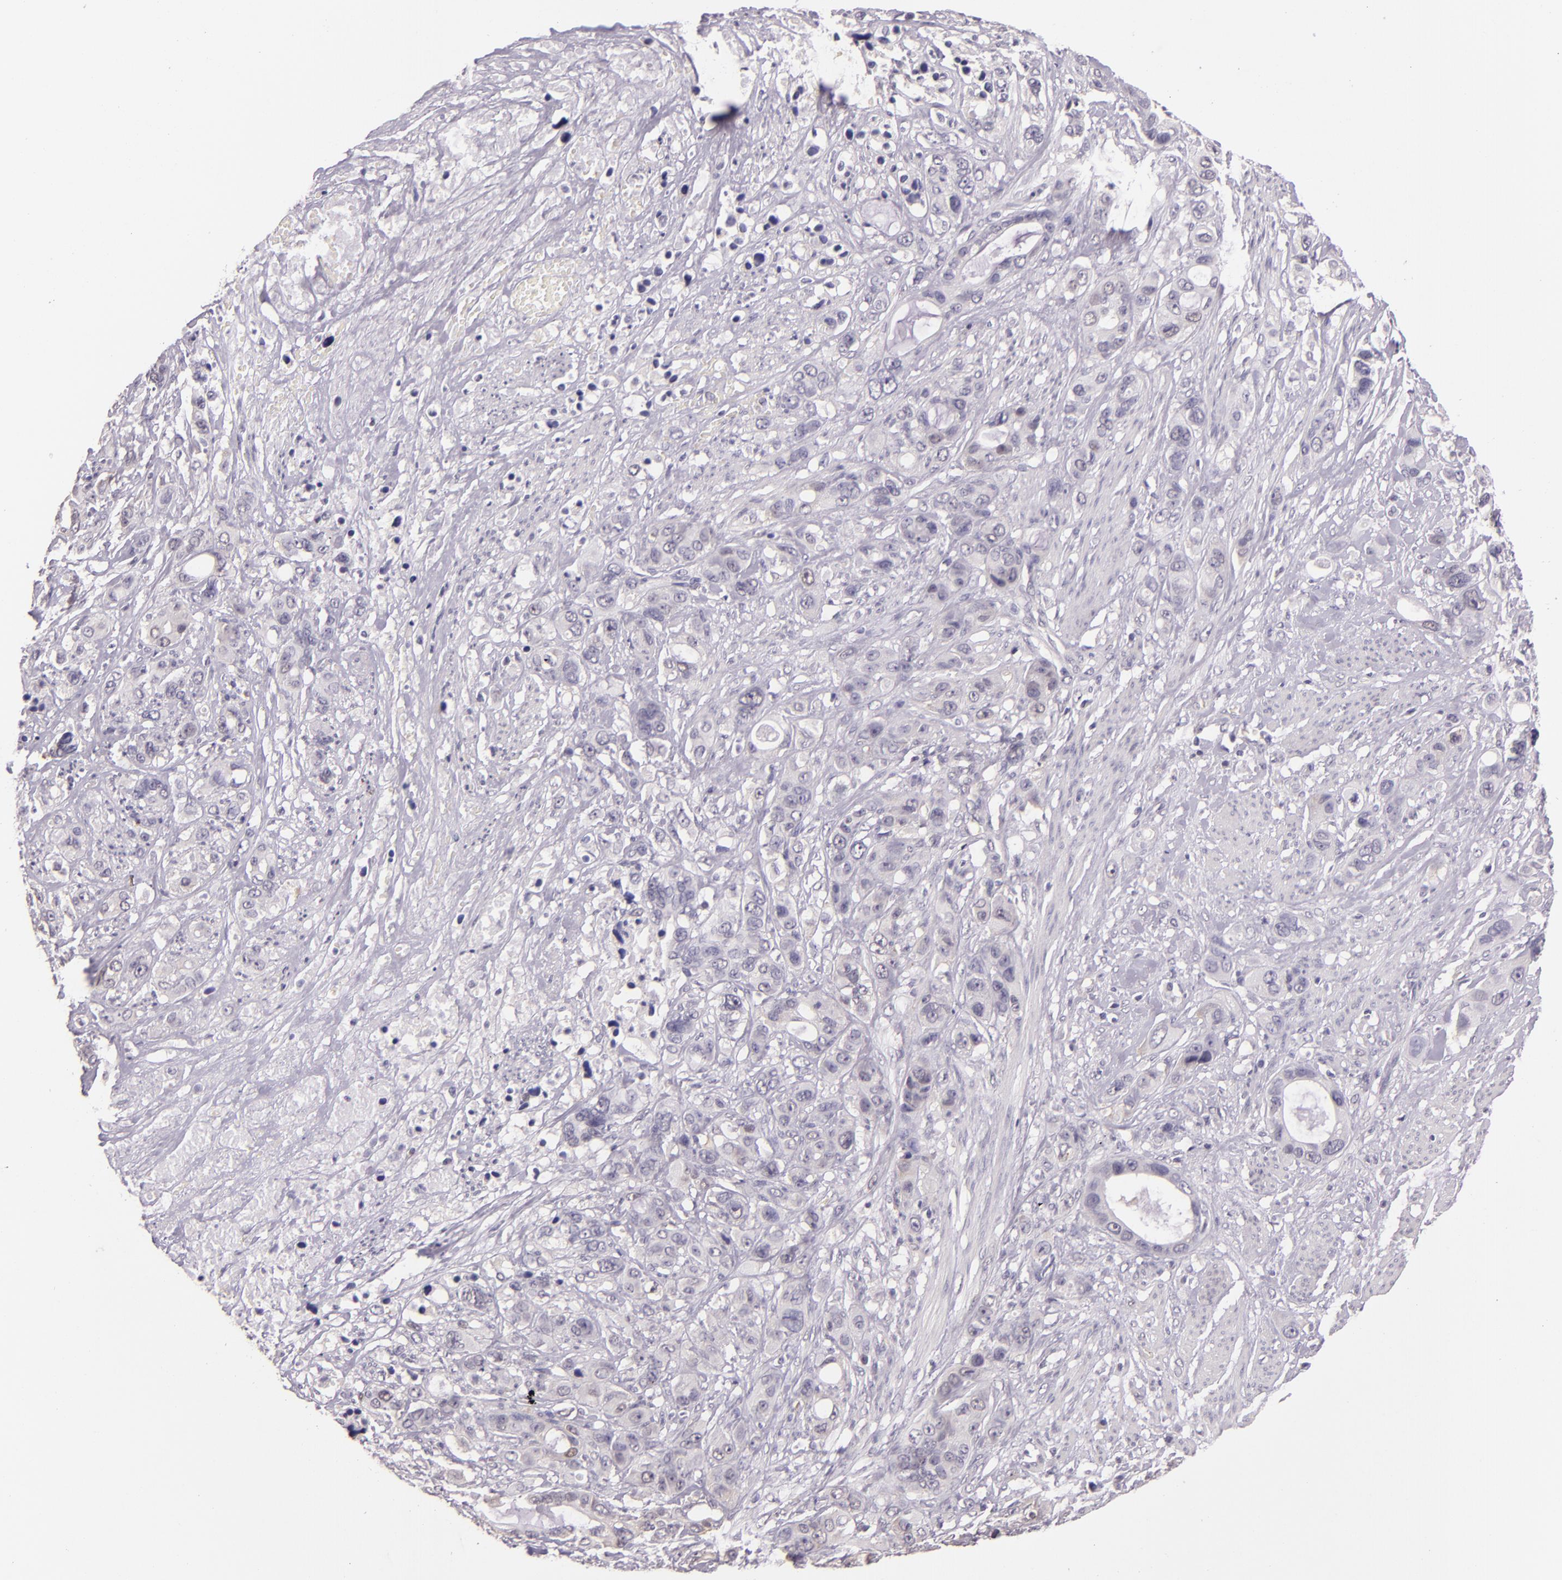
{"staining": {"intensity": "negative", "quantity": "none", "location": "none"}, "tissue": "stomach cancer", "cell_type": "Tumor cells", "image_type": "cancer", "snomed": [{"axis": "morphology", "description": "Adenocarcinoma, NOS"}, {"axis": "topography", "description": "Stomach, upper"}], "caption": "Tumor cells show no significant protein staining in stomach adenocarcinoma.", "gene": "HSPA8", "patient": {"sex": "male", "age": 47}}